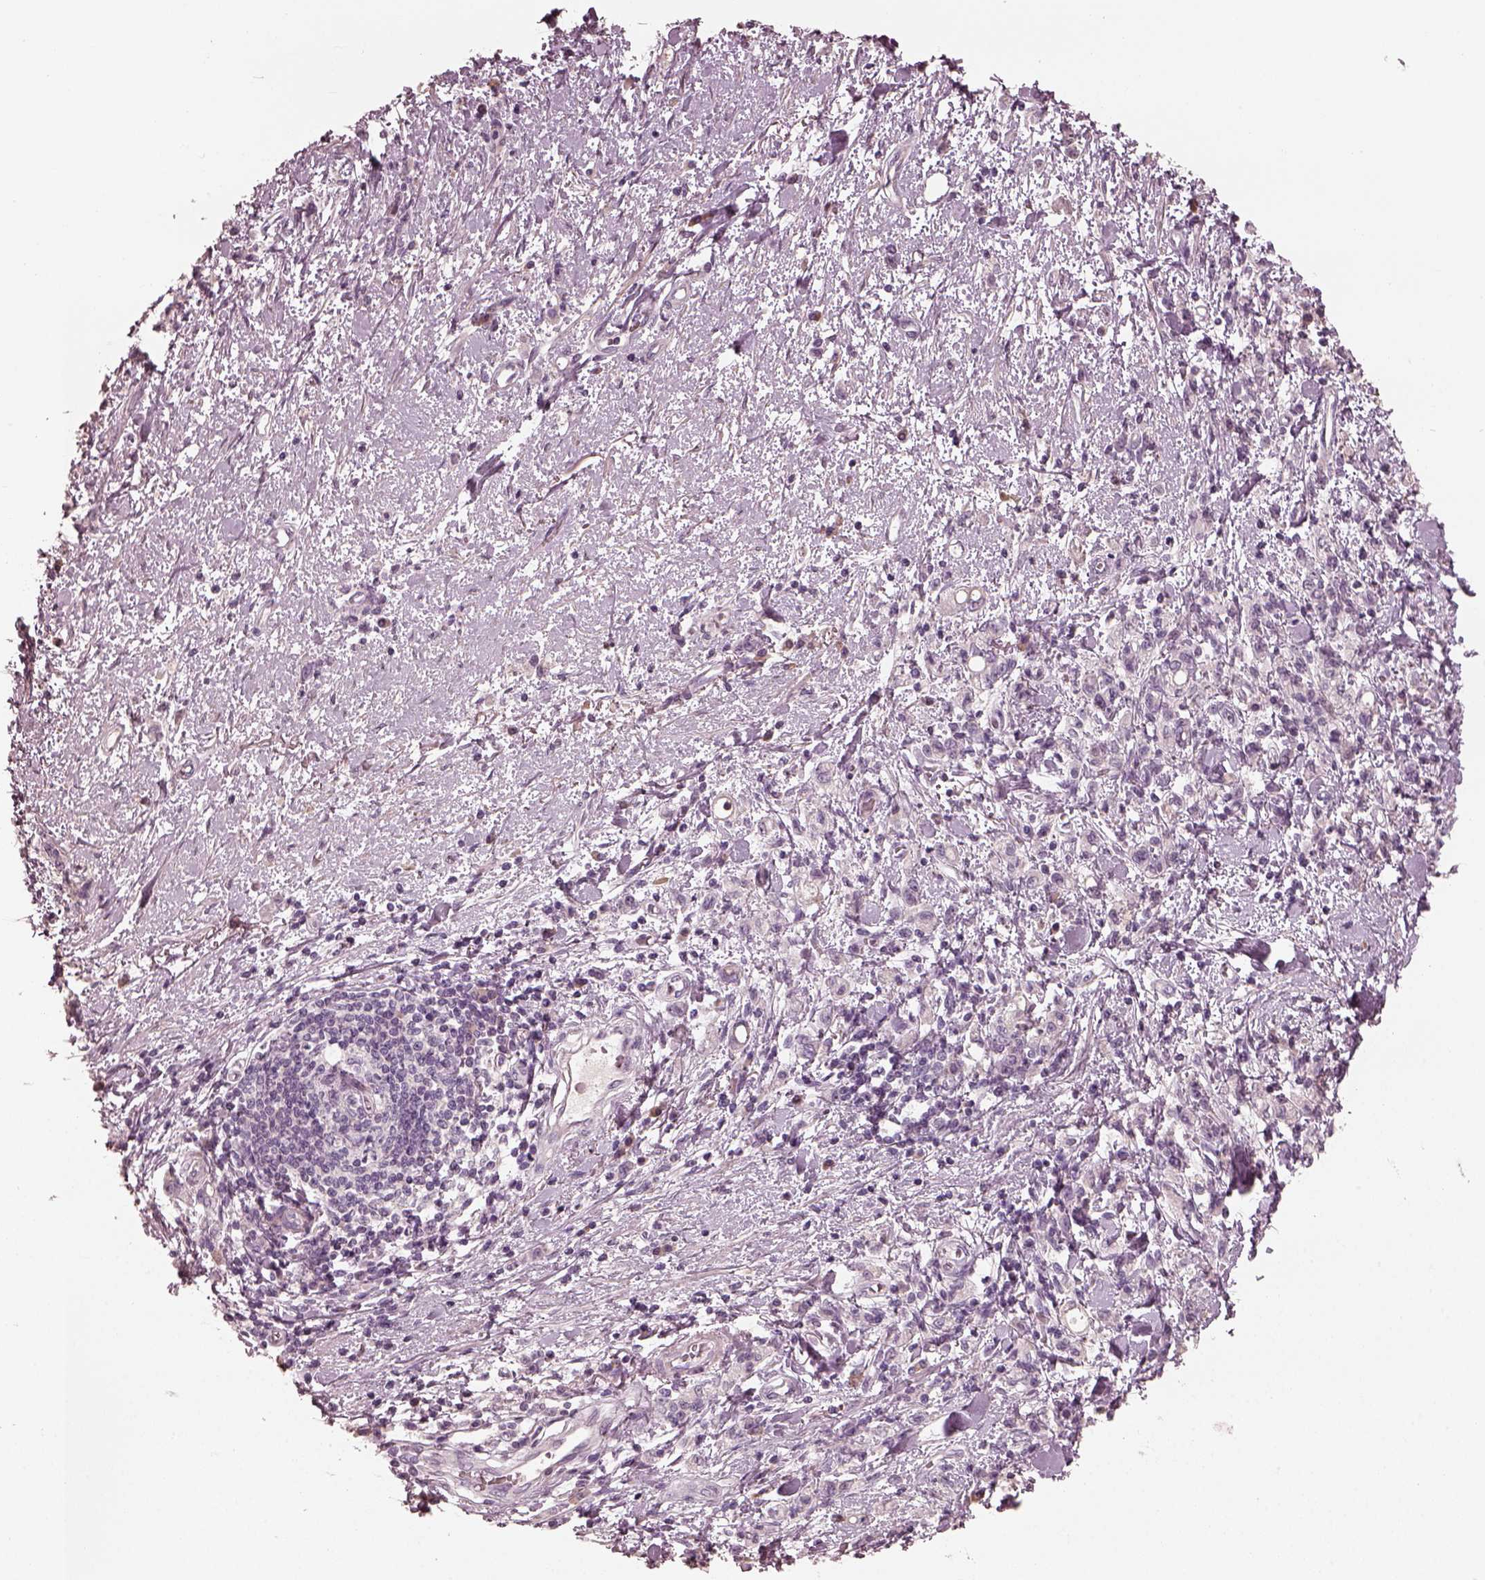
{"staining": {"intensity": "negative", "quantity": "none", "location": "none"}, "tissue": "stomach cancer", "cell_type": "Tumor cells", "image_type": "cancer", "snomed": [{"axis": "morphology", "description": "Adenocarcinoma, NOS"}, {"axis": "topography", "description": "Stomach"}], "caption": "An immunohistochemistry (IHC) micrograph of adenocarcinoma (stomach) is shown. There is no staining in tumor cells of adenocarcinoma (stomach).", "gene": "OPTC", "patient": {"sex": "male", "age": 77}}